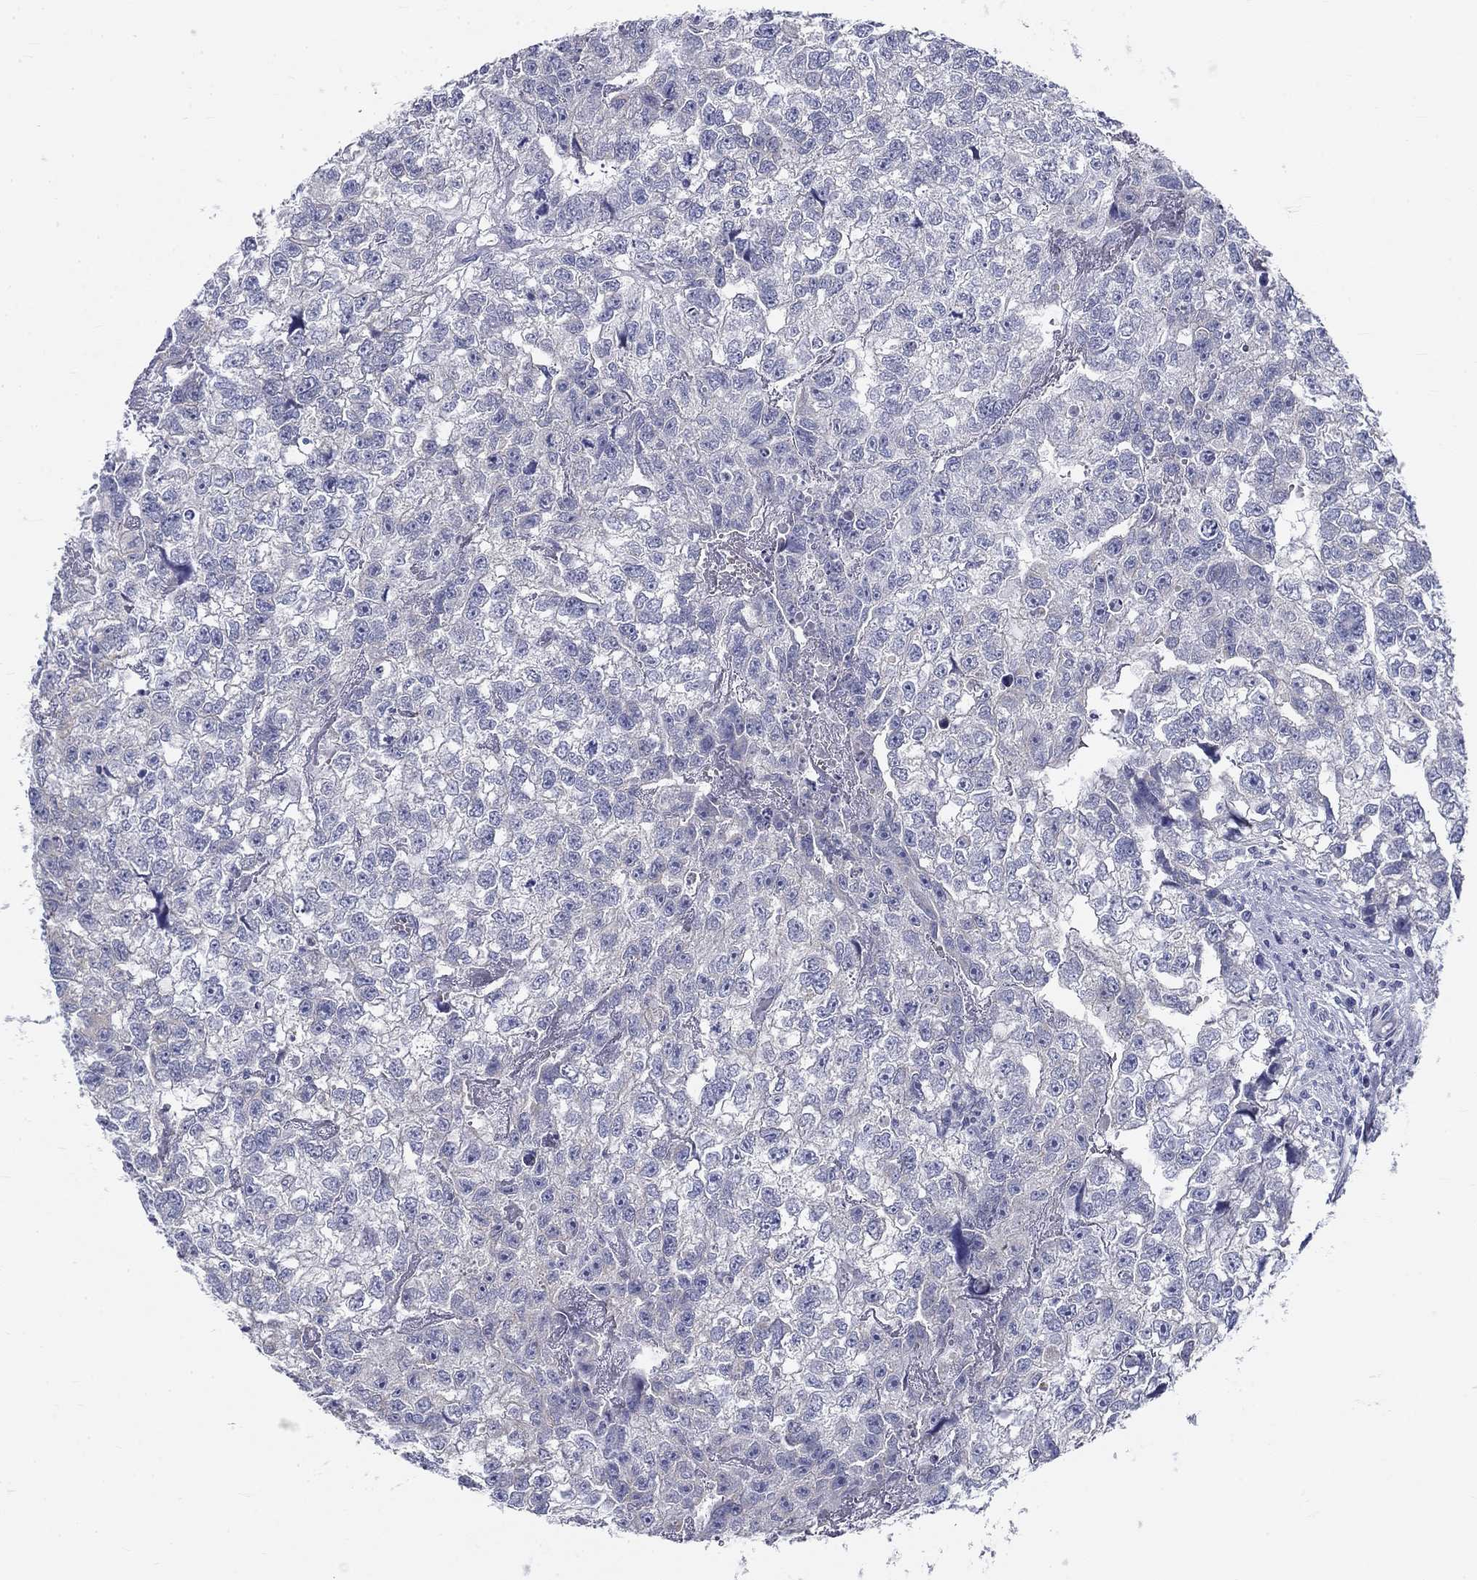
{"staining": {"intensity": "negative", "quantity": "none", "location": "none"}, "tissue": "testis cancer", "cell_type": "Tumor cells", "image_type": "cancer", "snomed": [{"axis": "morphology", "description": "Carcinoma, Embryonal, NOS"}, {"axis": "morphology", "description": "Teratoma, malignant, NOS"}, {"axis": "topography", "description": "Testis"}], "caption": "Immunohistochemistry histopathology image of testis cancer (malignant teratoma) stained for a protein (brown), which reveals no expression in tumor cells. (DAB IHC, high magnification).", "gene": "GALNTL5", "patient": {"sex": "male", "age": 44}}